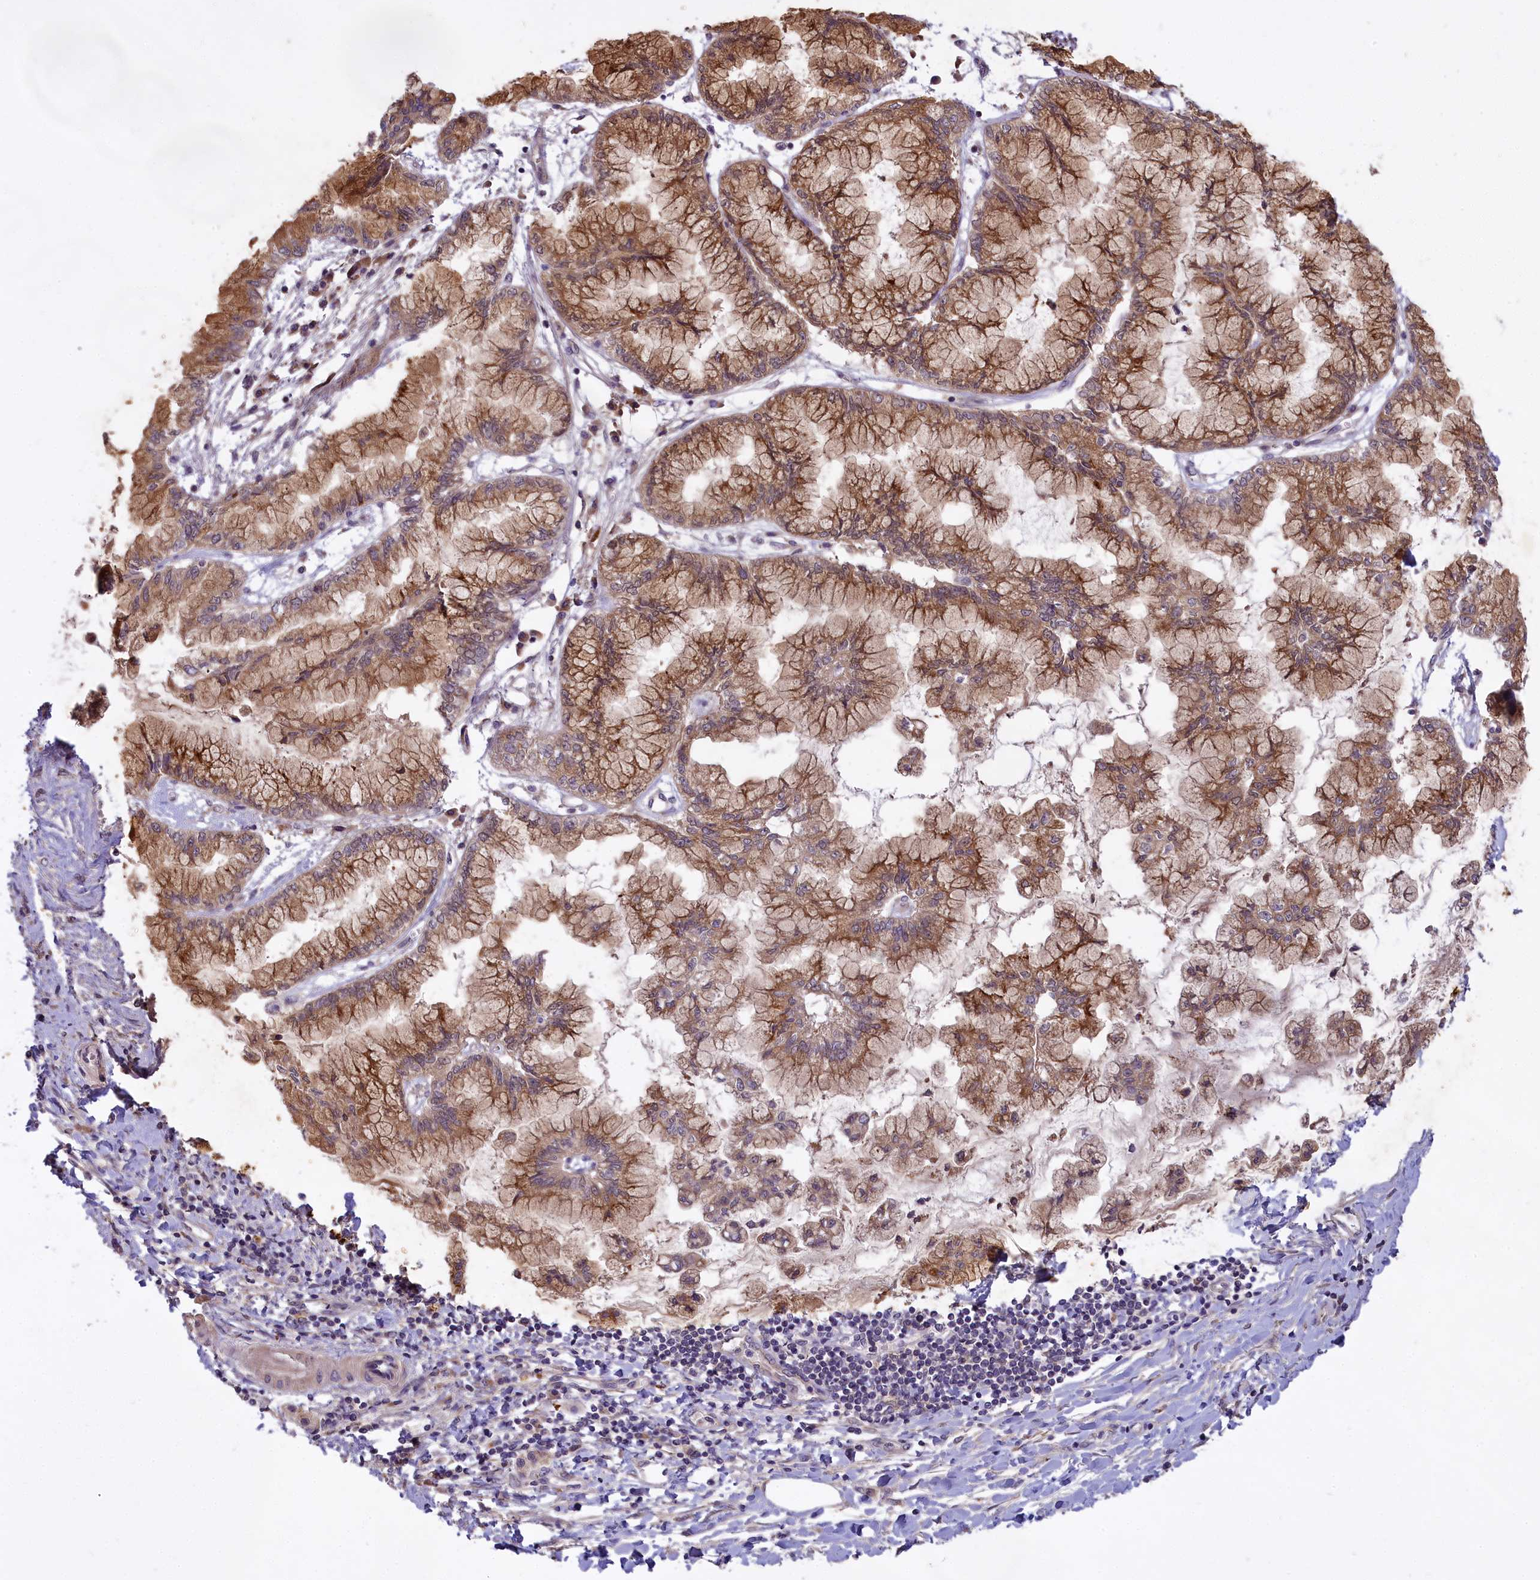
{"staining": {"intensity": "moderate", "quantity": ">75%", "location": "cytoplasmic/membranous"}, "tissue": "pancreatic cancer", "cell_type": "Tumor cells", "image_type": "cancer", "snomed": [{"axis": "morphology", "description": "Adenocarcinoma, NOS"}, {"axis": "topography", "description": "Pancreas"}], "caption": "High-power microscopy captured an immunohistochemistry photomicrograph of pancreatic cancer (adenocarcinoma), revealing moderate cytoplasmic/membranous positivity in about >75% of tumor cells.", "gene": "MEMO1", "patient": {"sex": "male", "age": 73}}